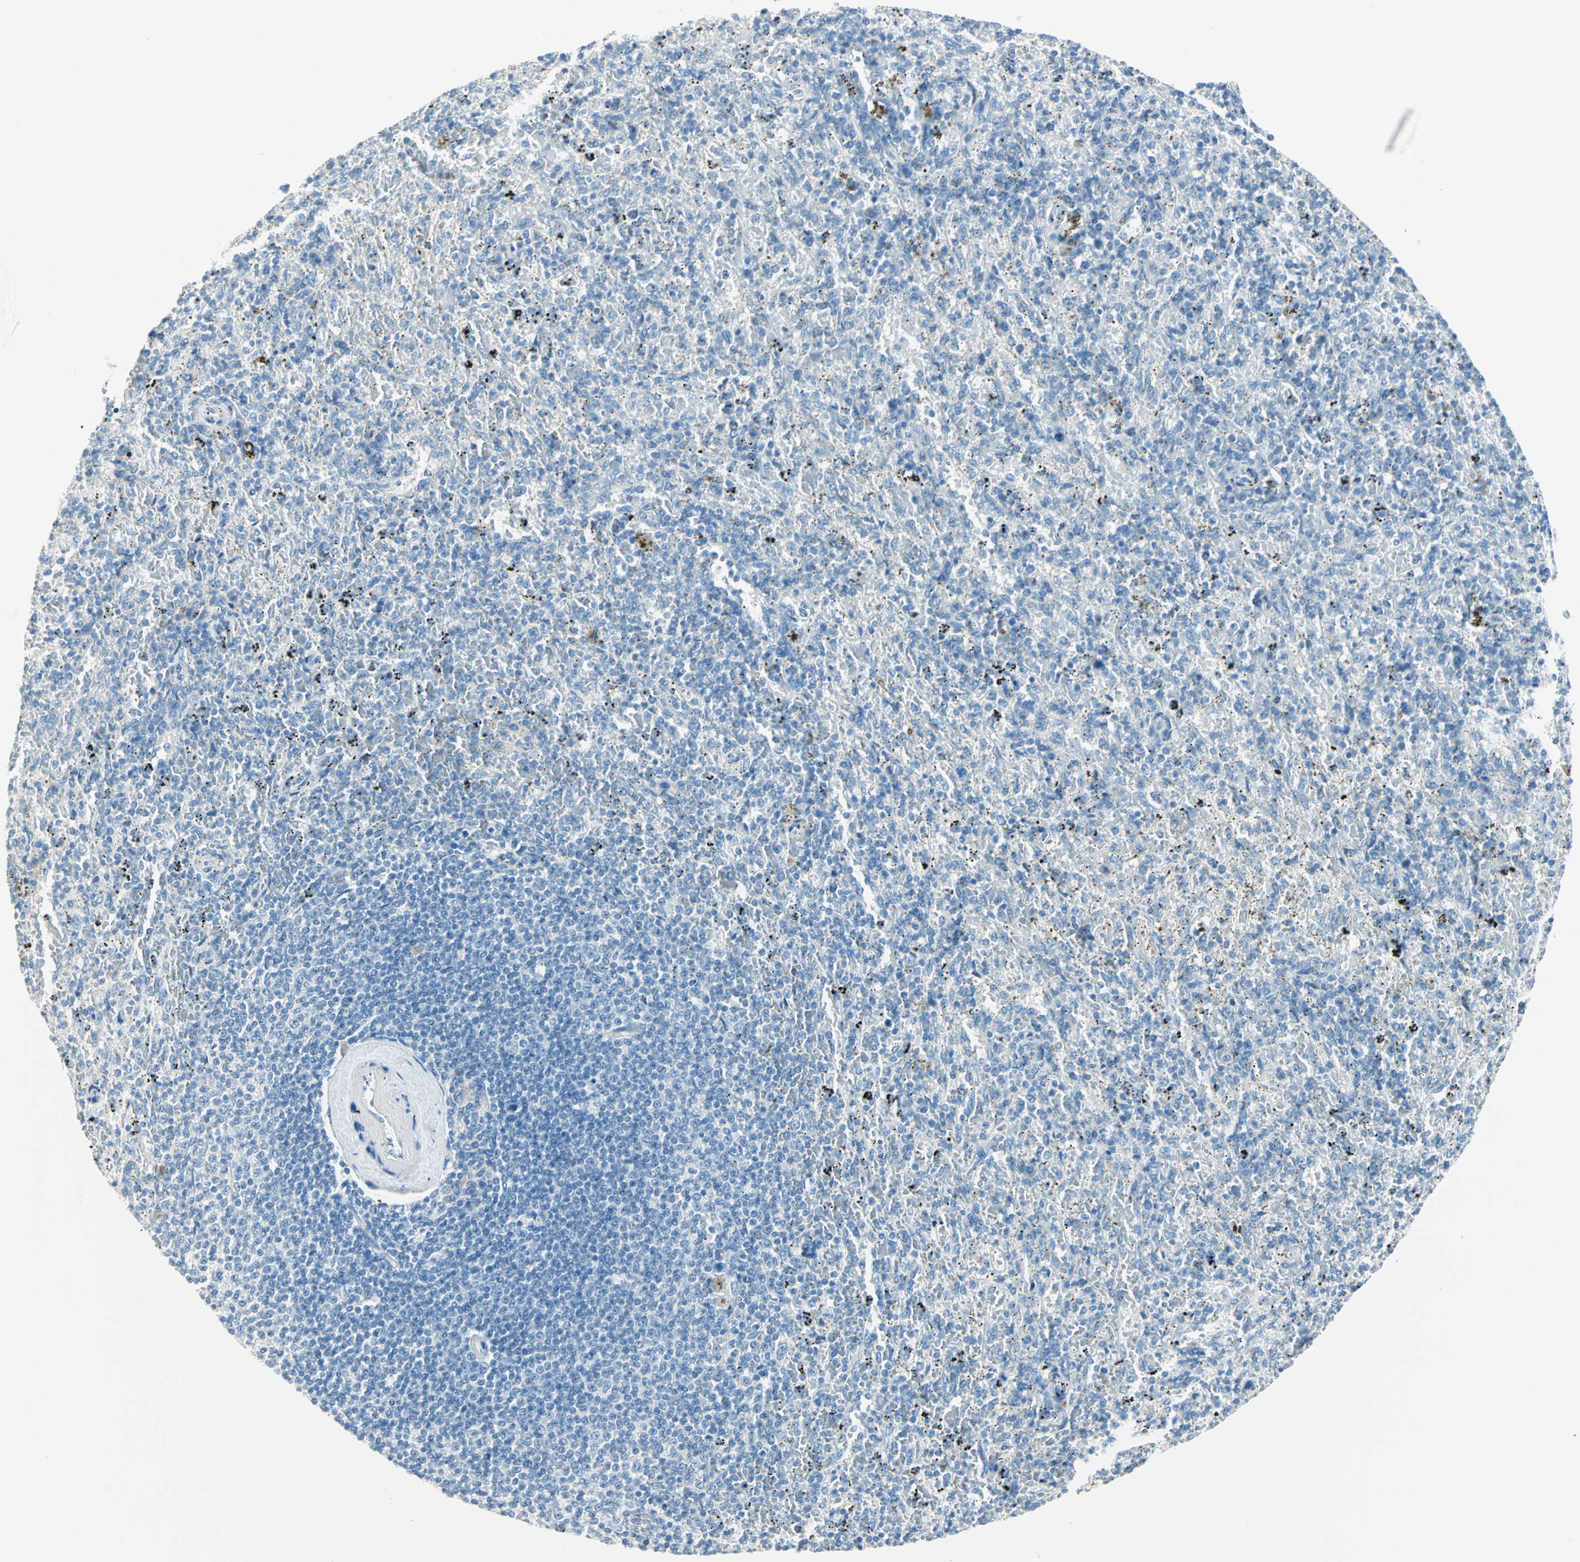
{"staining": {"intensity": "negative", "quantity": "none", "location": "none"}, "tissue": "spleen", "cell_type": "Cells in red pulp", "image_type": "normal", "snomed": [{"axis": "morphology", "description": "Normal tissue, NOS"}, {"axis": "topography", "description": "Spleen"}], "caption": "A micrograph of spleen stained for a protein exhibits no brown staining in cells in red pulp. Nuclei are stained in blue.", "gene": "ATF6", "patient": {"sex": "female", "age": 43}}